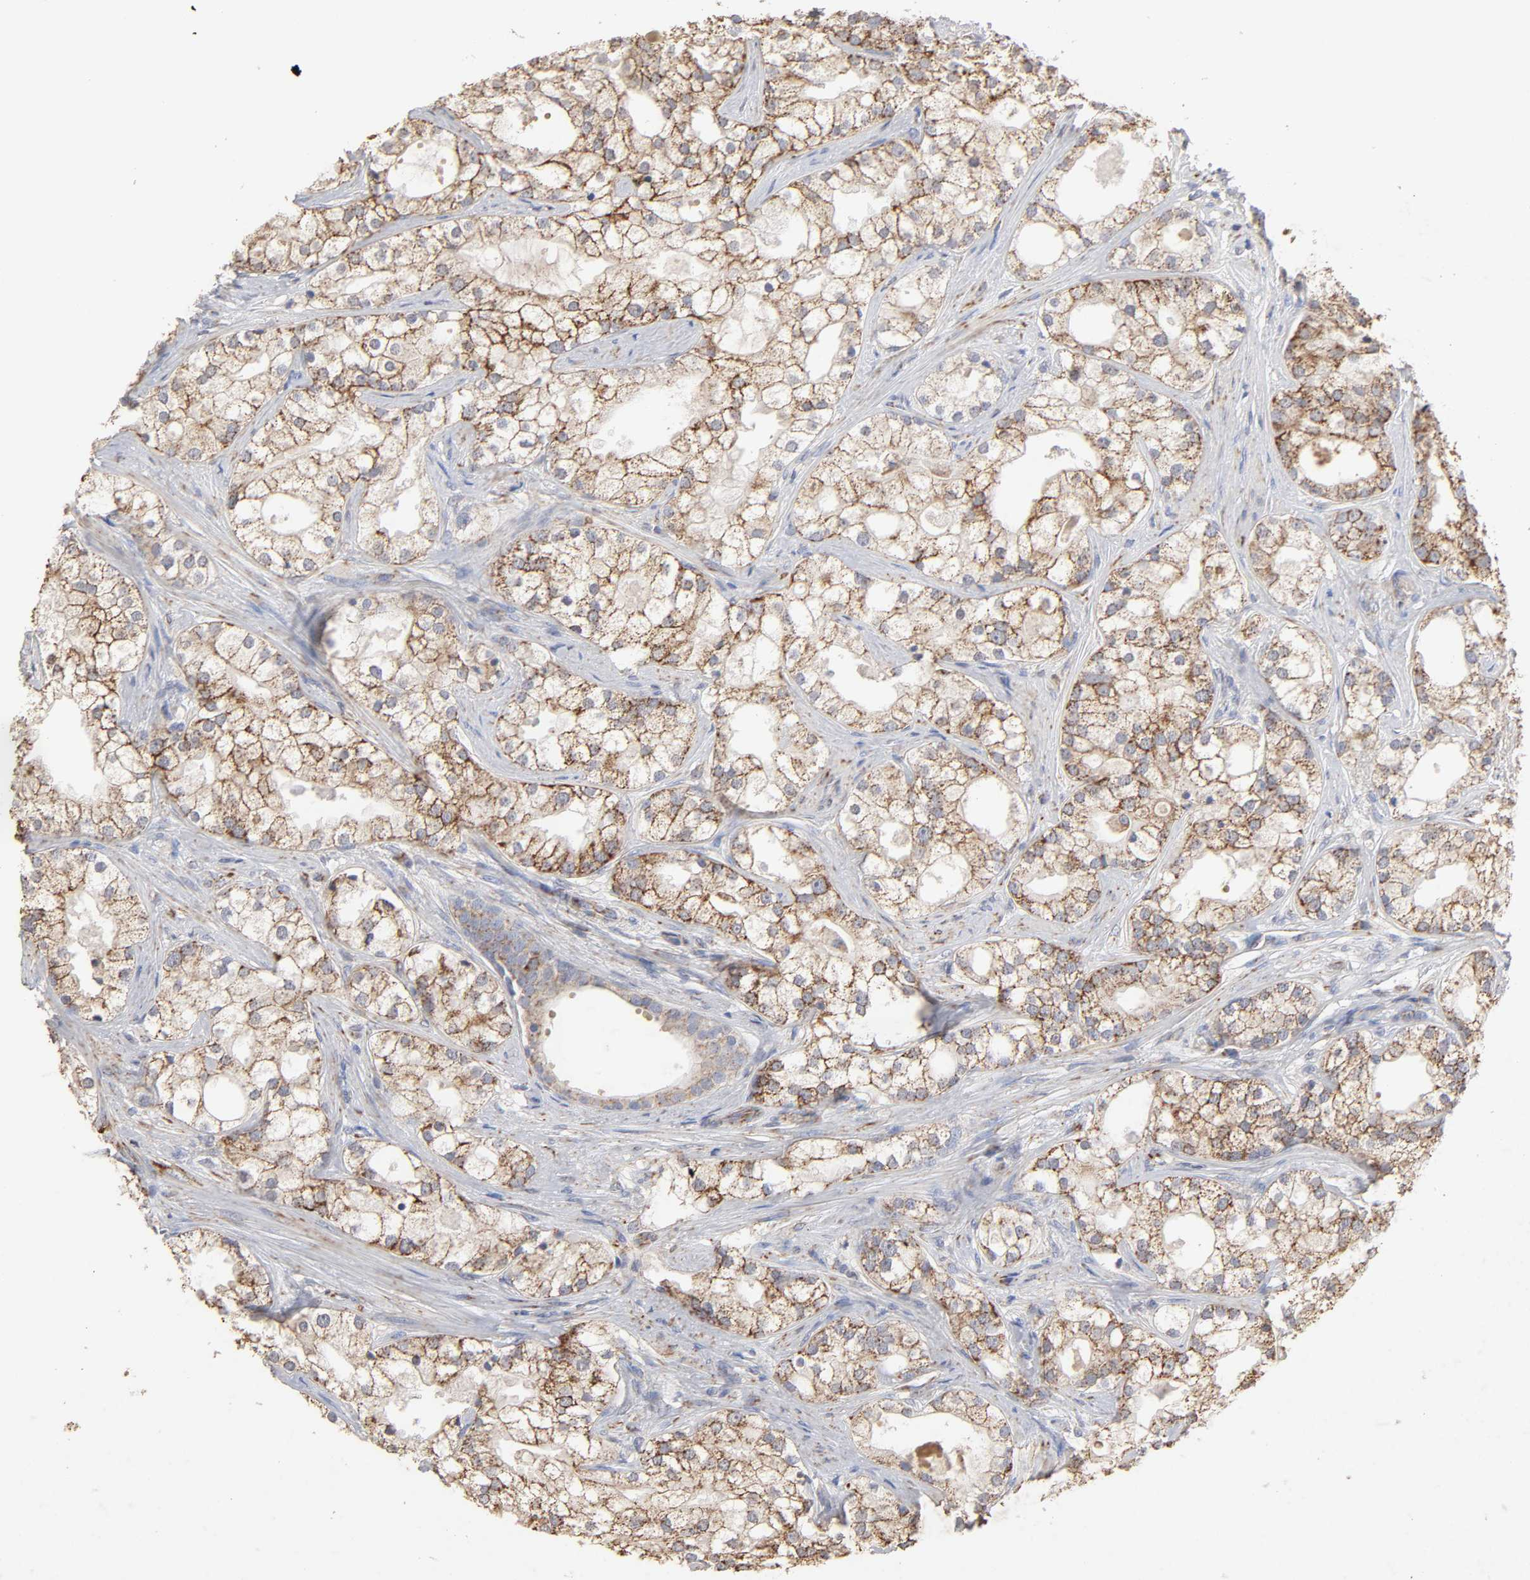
{"staining": {"intensity": "strong", "quantity": ">75%", "location": "cytoplasmic/membranous"}, "tissue": "prostate cancer", "cell_type": "Tumor cells", "image_type": "cancer", "snomed": [{"axis": "morphology", "description": "Adenocarcinoma, Low grade"}, {"axis": "topography", "description": "Prostate"}], "caption": "The photomicrograph reveals a brown stain indicating the presence of a protein in the cytoplasmic/membranous of tumor cells in prostate cancer.", "gene": "CYCS", "patient": {"sex": "male", "age": 58}}